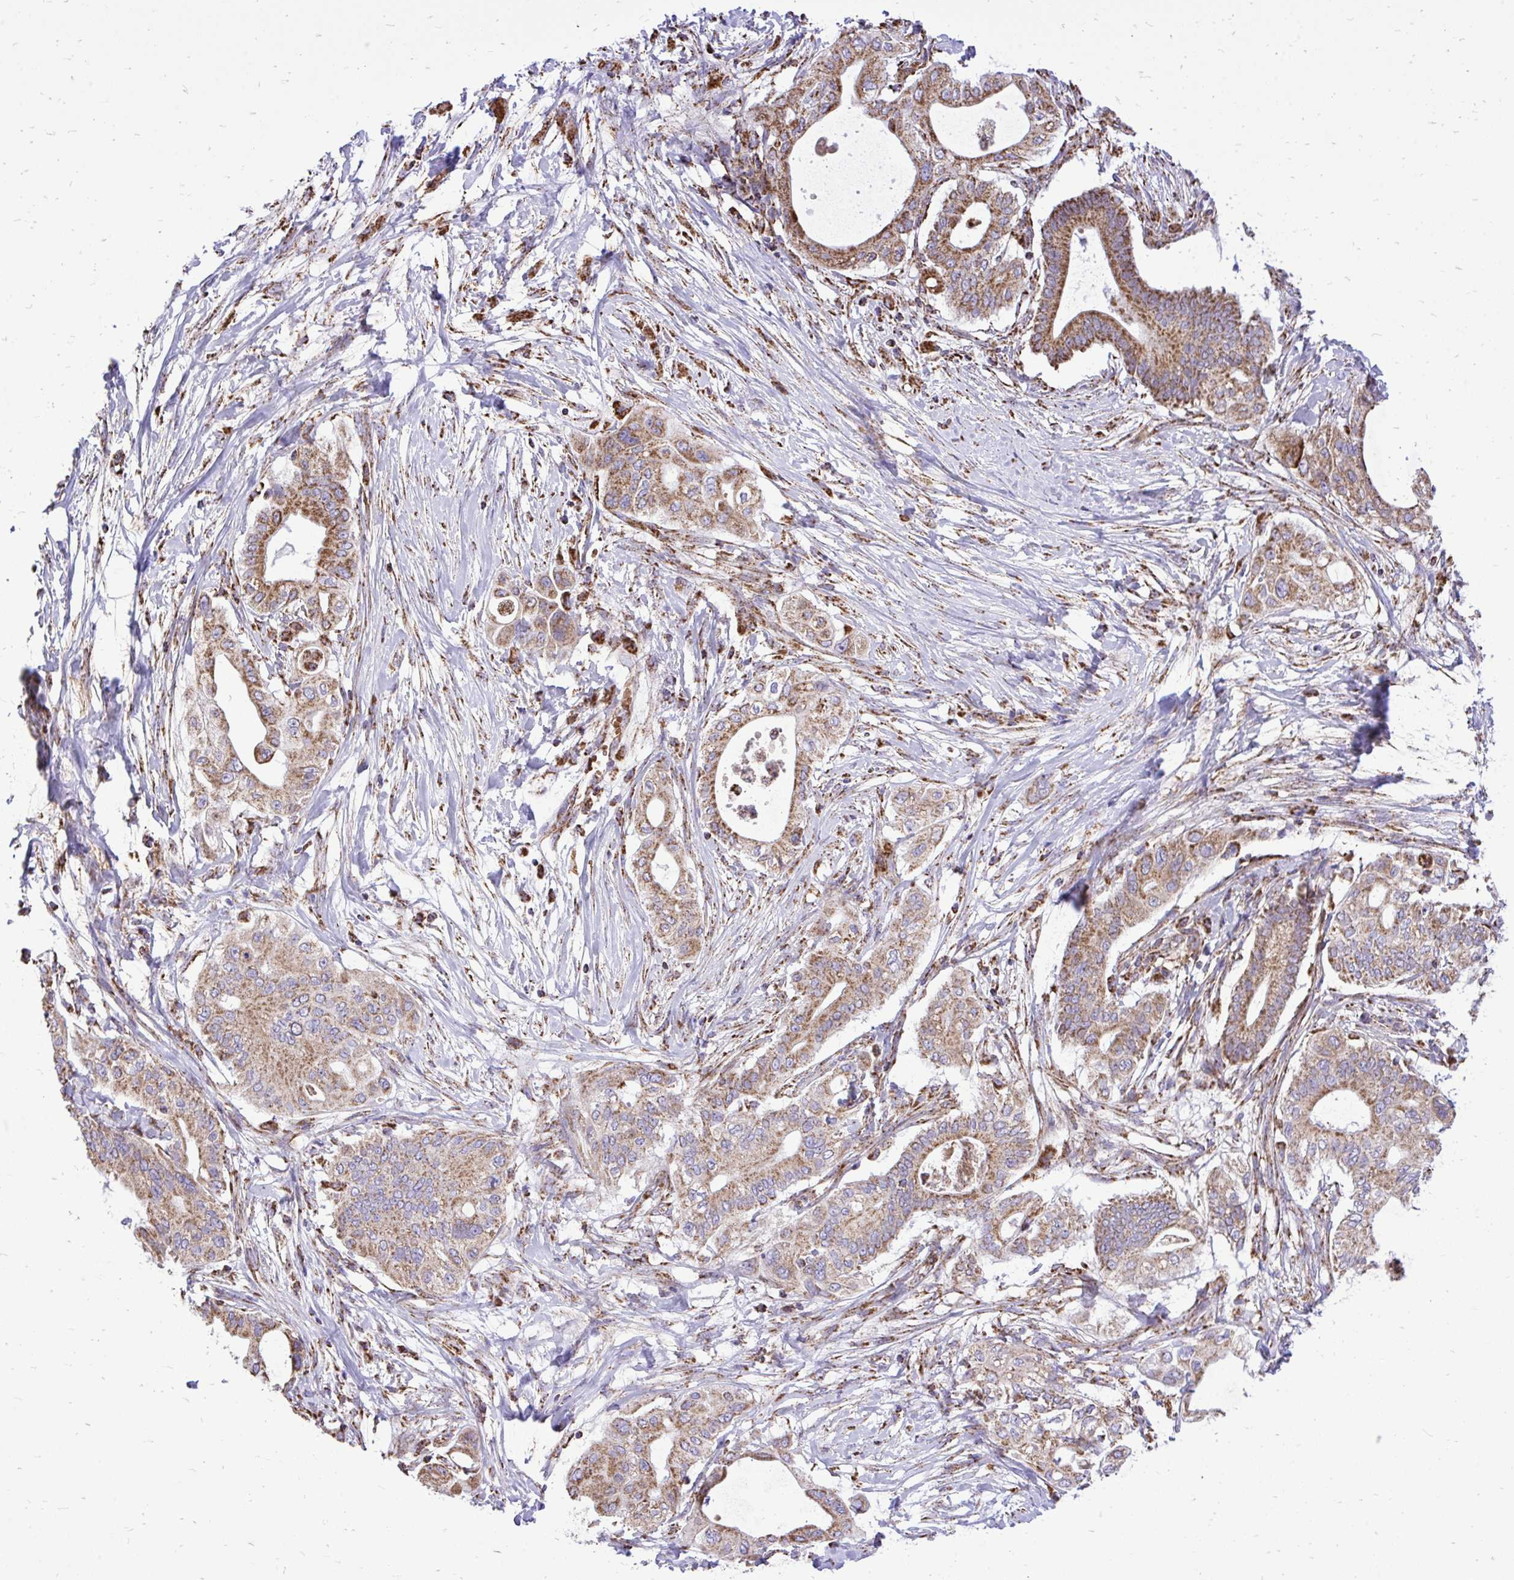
{"staining": {"intensity": "moderate", "quantity": ">75%", "location": "cytoplasmic/membranous"}, "tissue": "pancreatic cancer", "cell_type": "Tumor cells", "image_type": "cancer", "snomed": [{"axis": "morphology", "description": "Adenocarcinoma, NOS"}, {"axis": "topography", "description": "Pancreas"}], "caption": "Immunohistochemical staining of adenocarcinoma (pancreatic) reveals medium levels of moderate cytoplasmic/membranous staining in about >75% of tumor cells.", "gene": "UBE2C", "patient": {"sex": "male", "age": 68}}